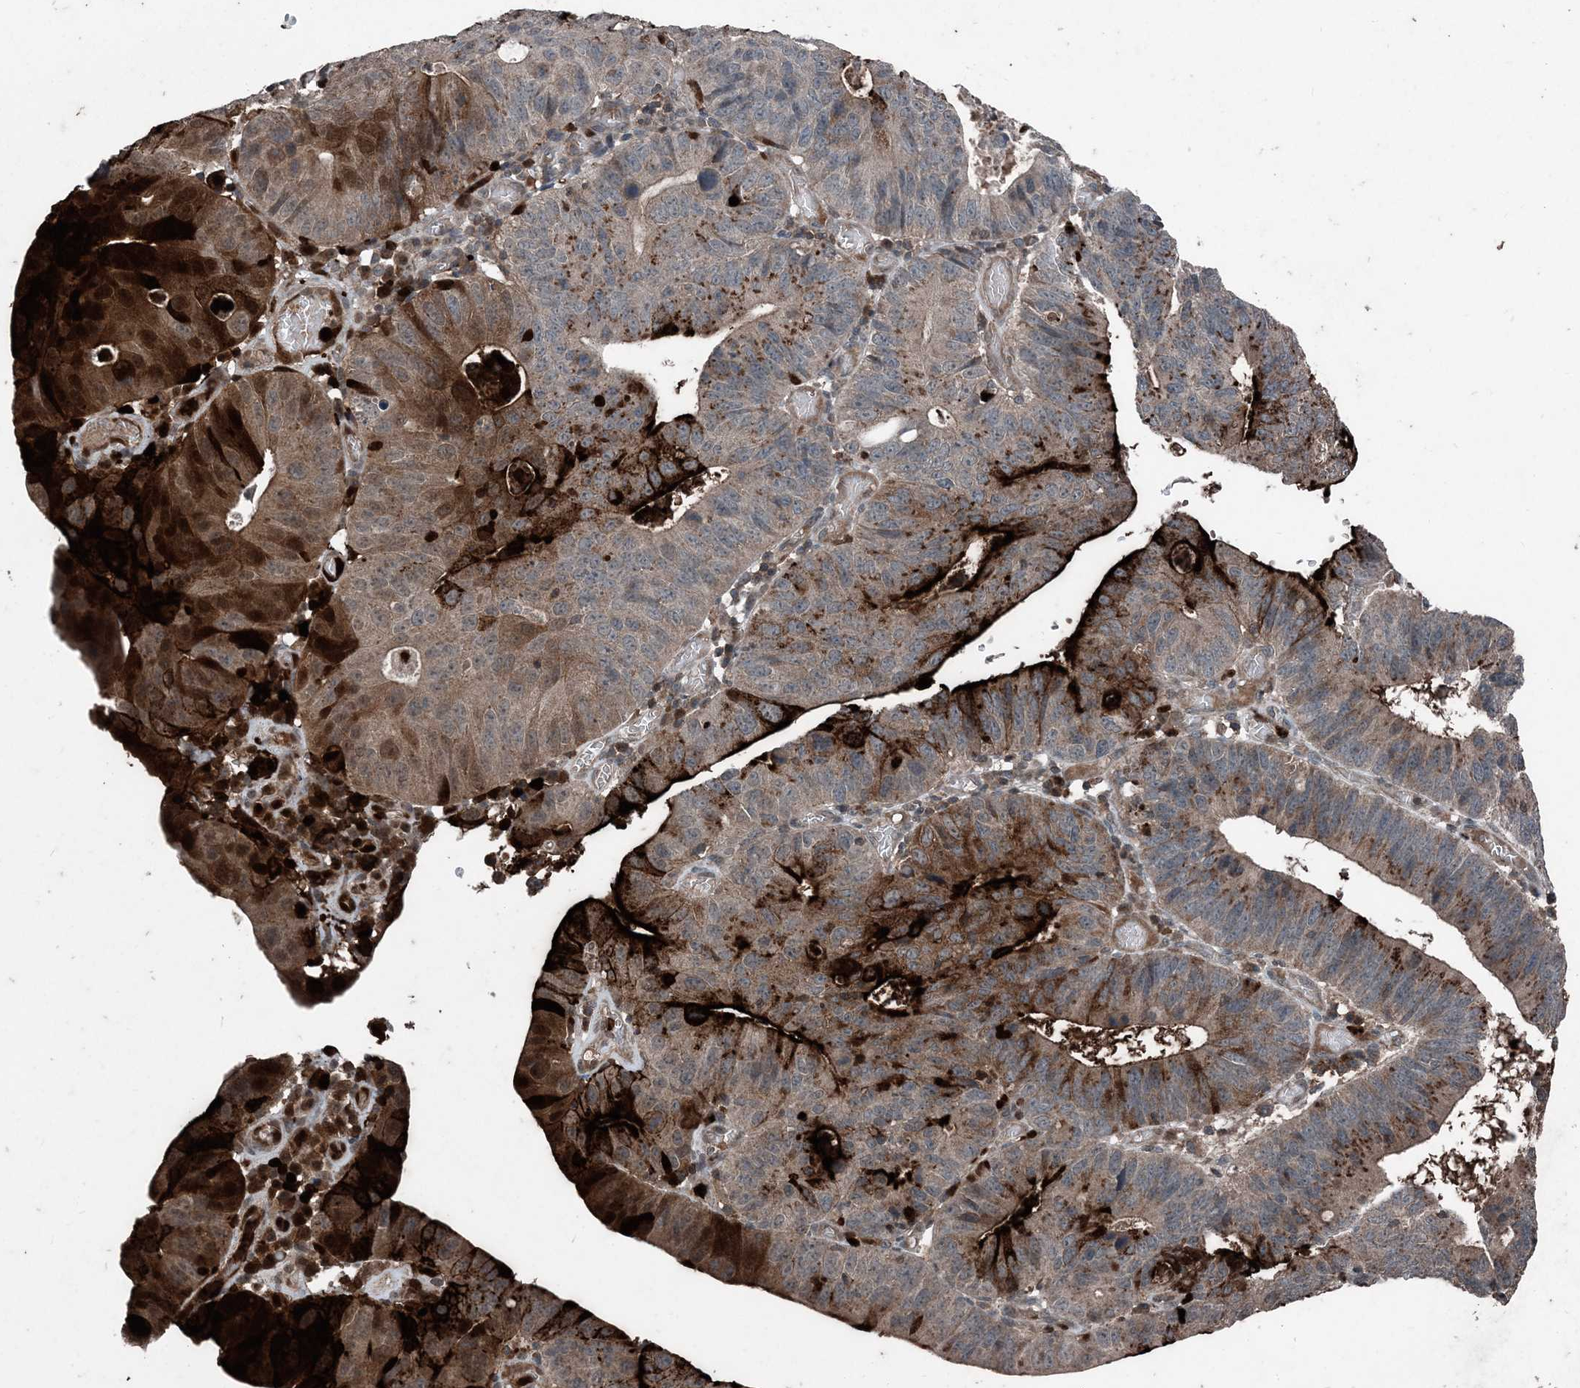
{"staining": {"intensity": "strong", "quantity": ">75%", "location": "cytoplasmic/membranous"}, "tissue": "stomach cancer", "cell_type": "Tumor cells", "image_type": "cancer", "snomed": [{"axis": "morphology", "description": "Adenocarcinoma, NOS"}, {"axis": "topography", "description": "Stomach"}], "caption": "The micrograph exhibits staining of stomach adenocarcinoma, revealing strong cytoplasmic/membranous protein expression (brown color) within tumor cells. The protein is shown in brown color, while the nuclei are stained blue.", "gene": "CFL1", "patient": {"sex": "male", "age": 59}}